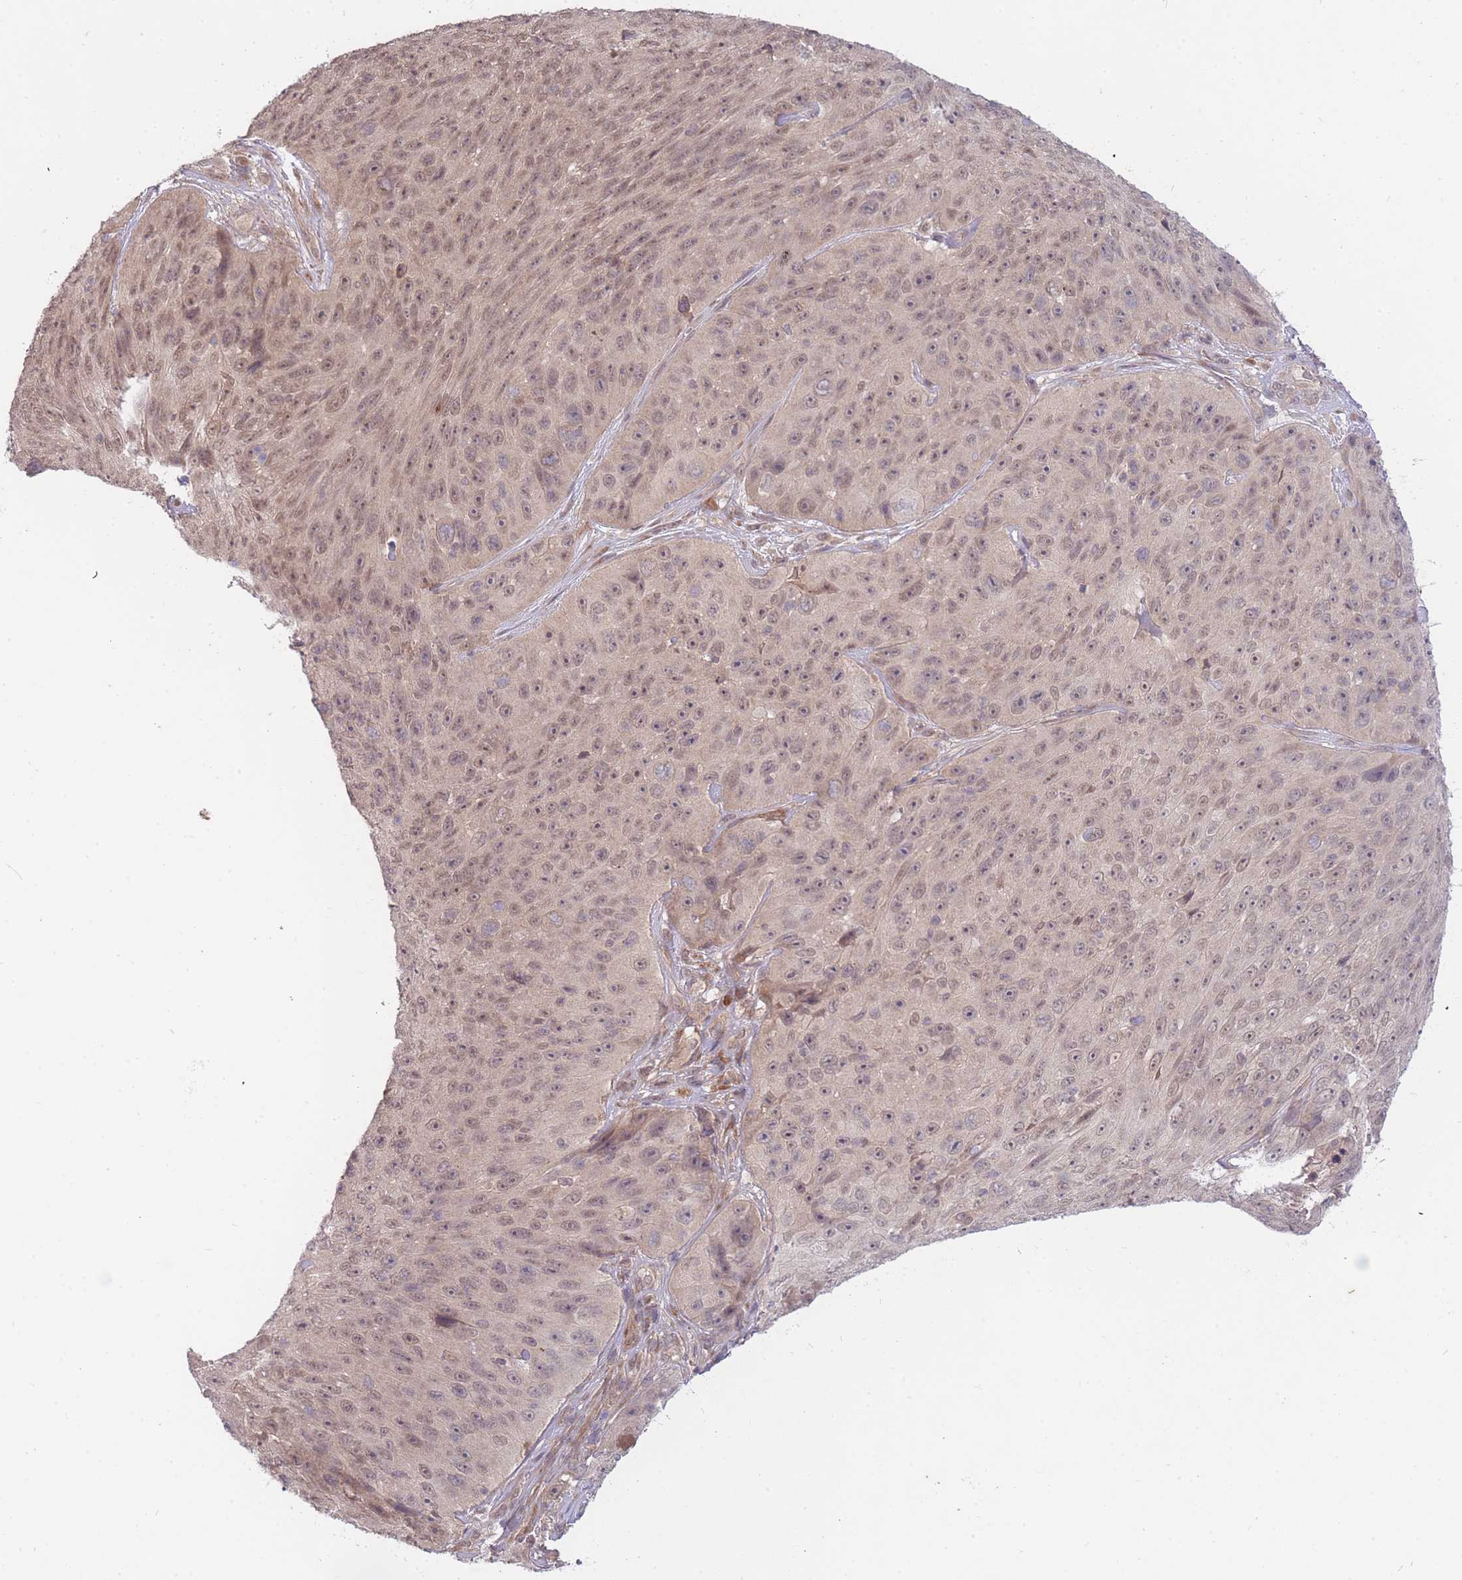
{"staining": {"intensity": "moderate", "quantity": "25%-75%", "location": "nuclear"}, "tissue": "skin cancer", "cell_type": "Tumor cells", "image_type": "cancer", "snomed": [{"axis": "morphology", "description": "Squamous cell carcinoma, NOS"}, {"axis": "topography", "description": "Skin"}], "caption": "Immunohistochemistry (IHC) of human squamous cell carcinoma (skin) reveals medium levels of moderate nuclear positivity in about 25%-75% of tumor cells. (Stains: DAB in brown, nuclei in blue, Microscopy: brightfield microscopy at high magnification).", "gene": "SMC6", "patient": {"sex": "female", "age": 87}}